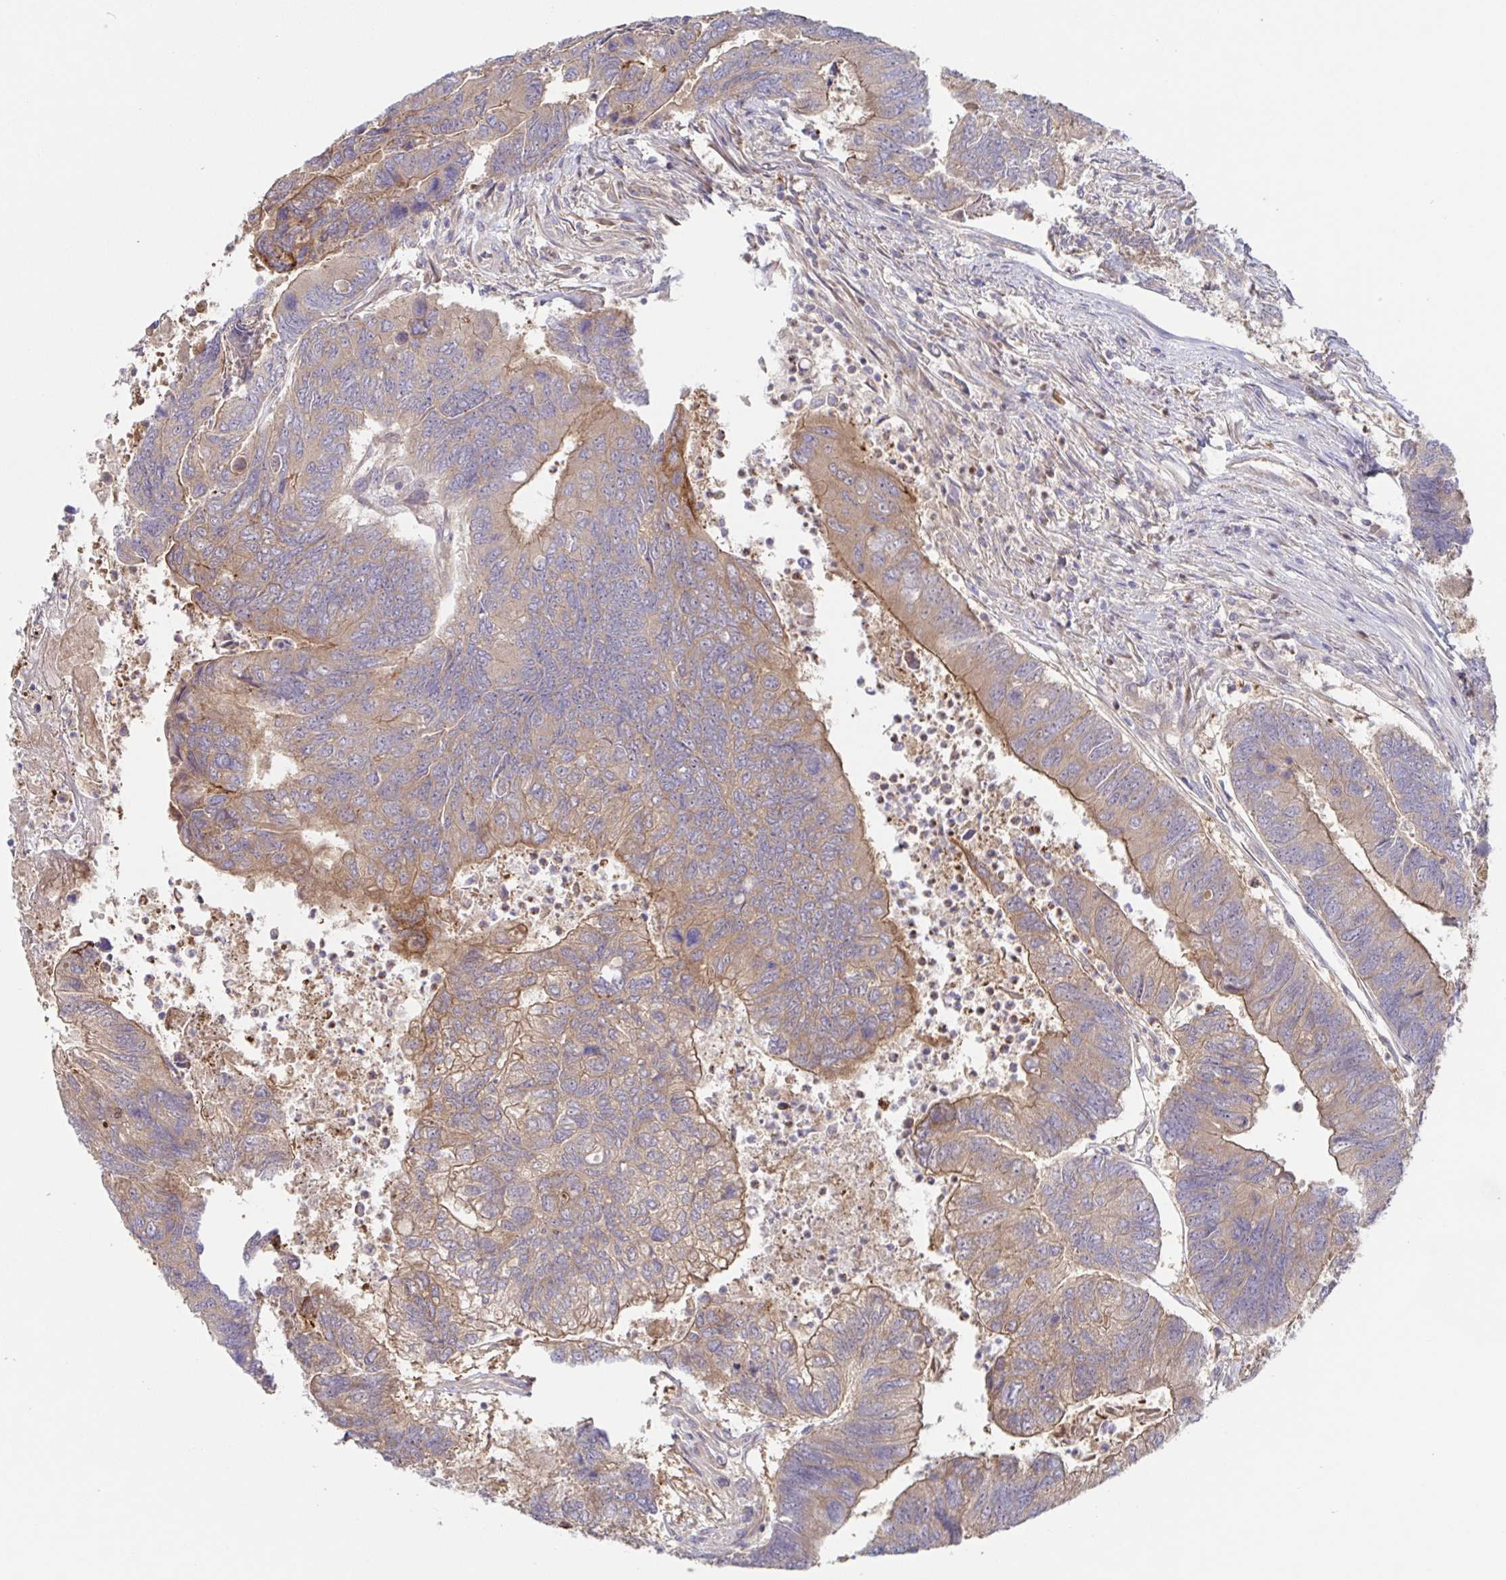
{"staining": {"intensity": "moderate", "quantity": "25%-75%", "location": "cytoplasmic/membranous"}, "tissue": "colorectal cancer", "cell_type": "Tumor cells", "image_type": "cancer", "snomed": [{"axis": "morphology", "description": "Adenocarcinoma, NOS"}, {"axis": "topography", "description": "Colon"}], "caption": "Protein analysis of adenocarcinoma (colorectal) tissue reveals moderate cytoplasmic/membranous expression in about 25%-75% of tumor cells.", "gene": "AACS", "patient": {"sex": "female", "age": 67}}